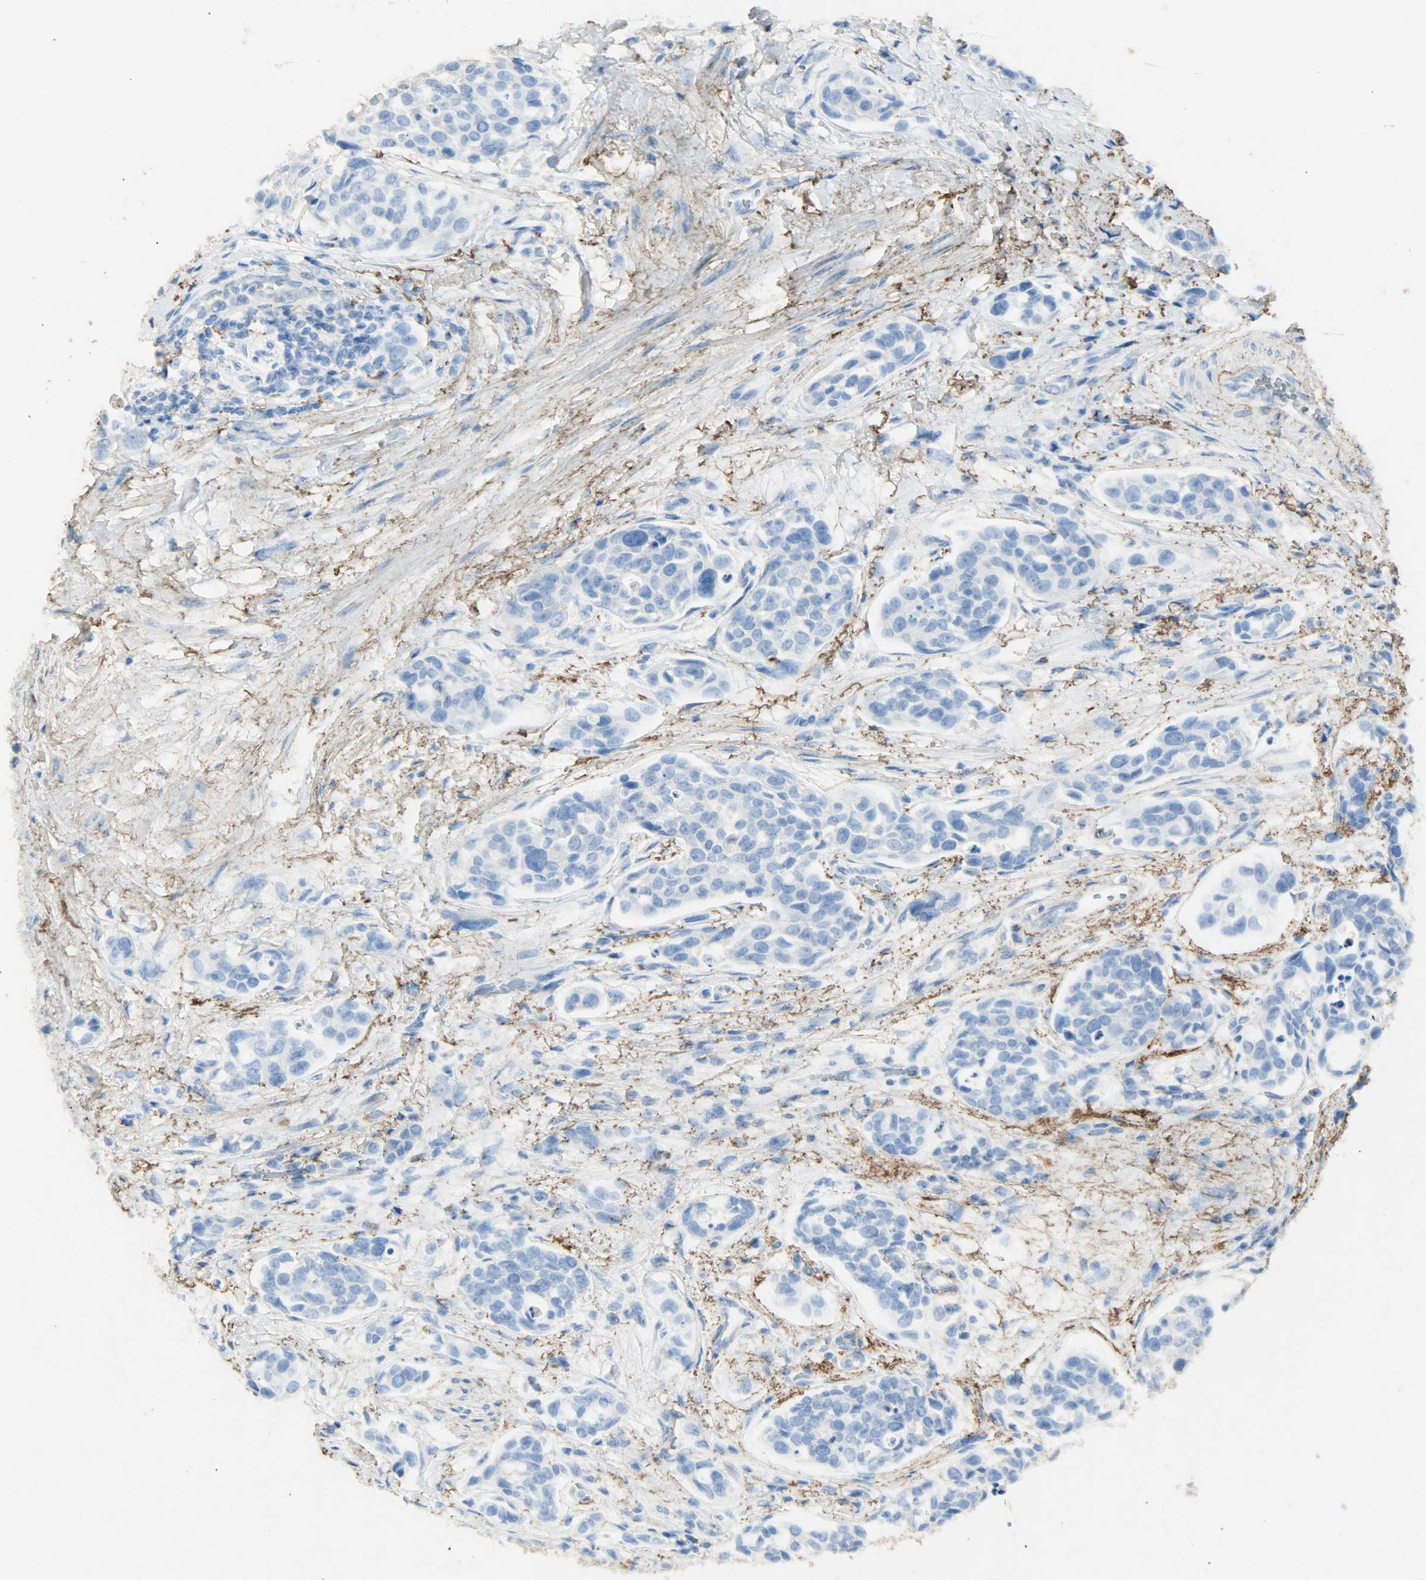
{"staining": {"intensity": "negative", "quantity": "none", "location": "none"}, "tissue": "urothelial cancer", "cell_type": "Tumor cells", "image_type": "cancer", "snomed": [{"axis": "morphology", "description": "Urothelial carcinoma, High grade"}, {"axis": "topography", "description": "Urinary bladder"}], "caption": "Immunohistochemistry (IHC) image of human high-grade urothelial carcinoma stained for a protein (brown), which exhibits no positivity in tumor cells. The staining is performed using DAB (3,3'-diaminobenzidine) brown chromogen with nuclei counter-stained in using hematoxylin.", "gene": "ASB9", "patient": {"sex": "male", "age": 78}}